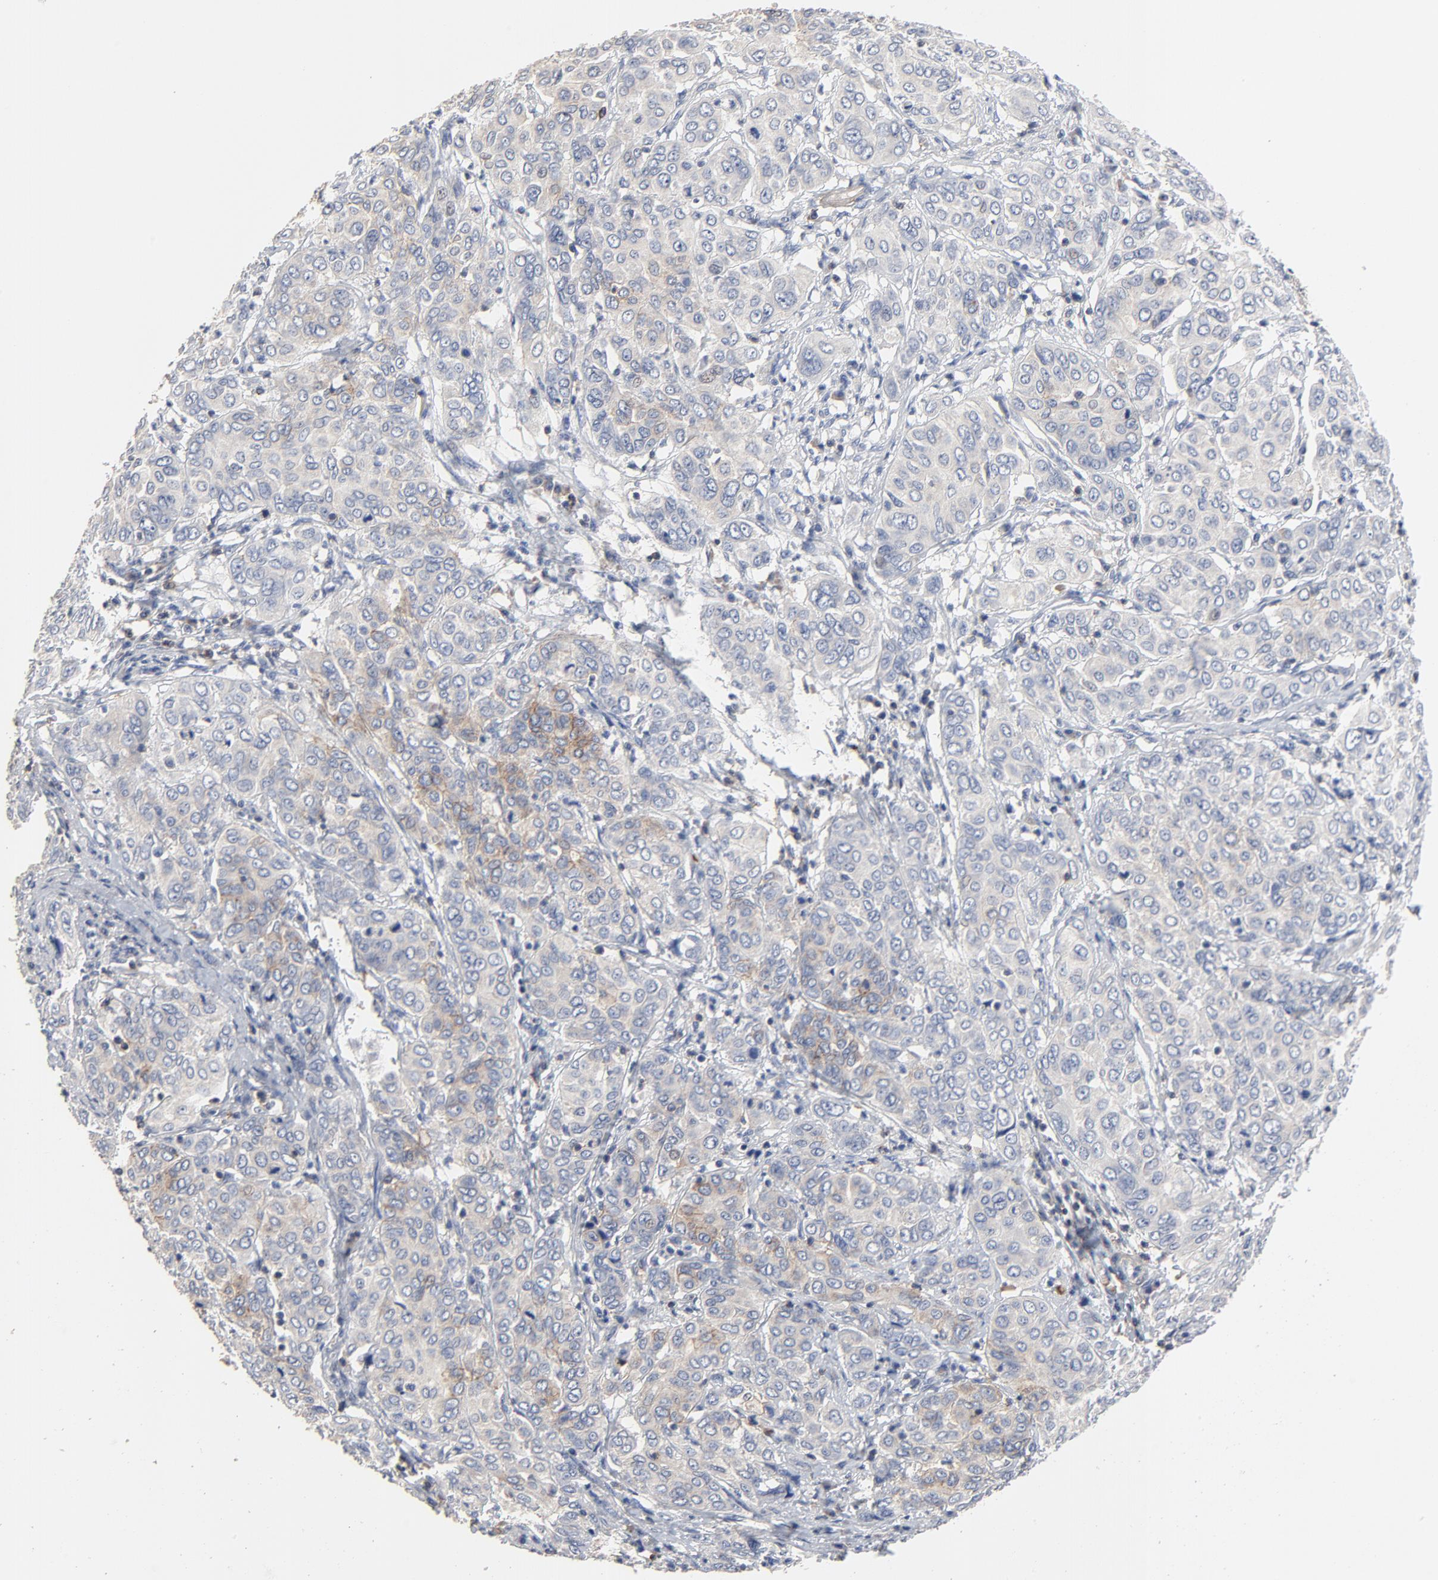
{"staining": {"intensity": "weak", "quantity": "<25%", "location": "cytoplasmic/membranous"}, "tissue": "cervical cancer", "cell_type": "Tumor cells", "image_type": "cancer", "snomed": [{"axis": "morphology", "description": "Squamous cell carcinoma, NOS"}, {"axis": "topography", "description": "Cervix"}], "caption": "Tumor cells are negative for protein expression in human cervical squamous cell carcinoma.", "gene": "SKAP1", "patient": {"sex": "female", "age": 38}}